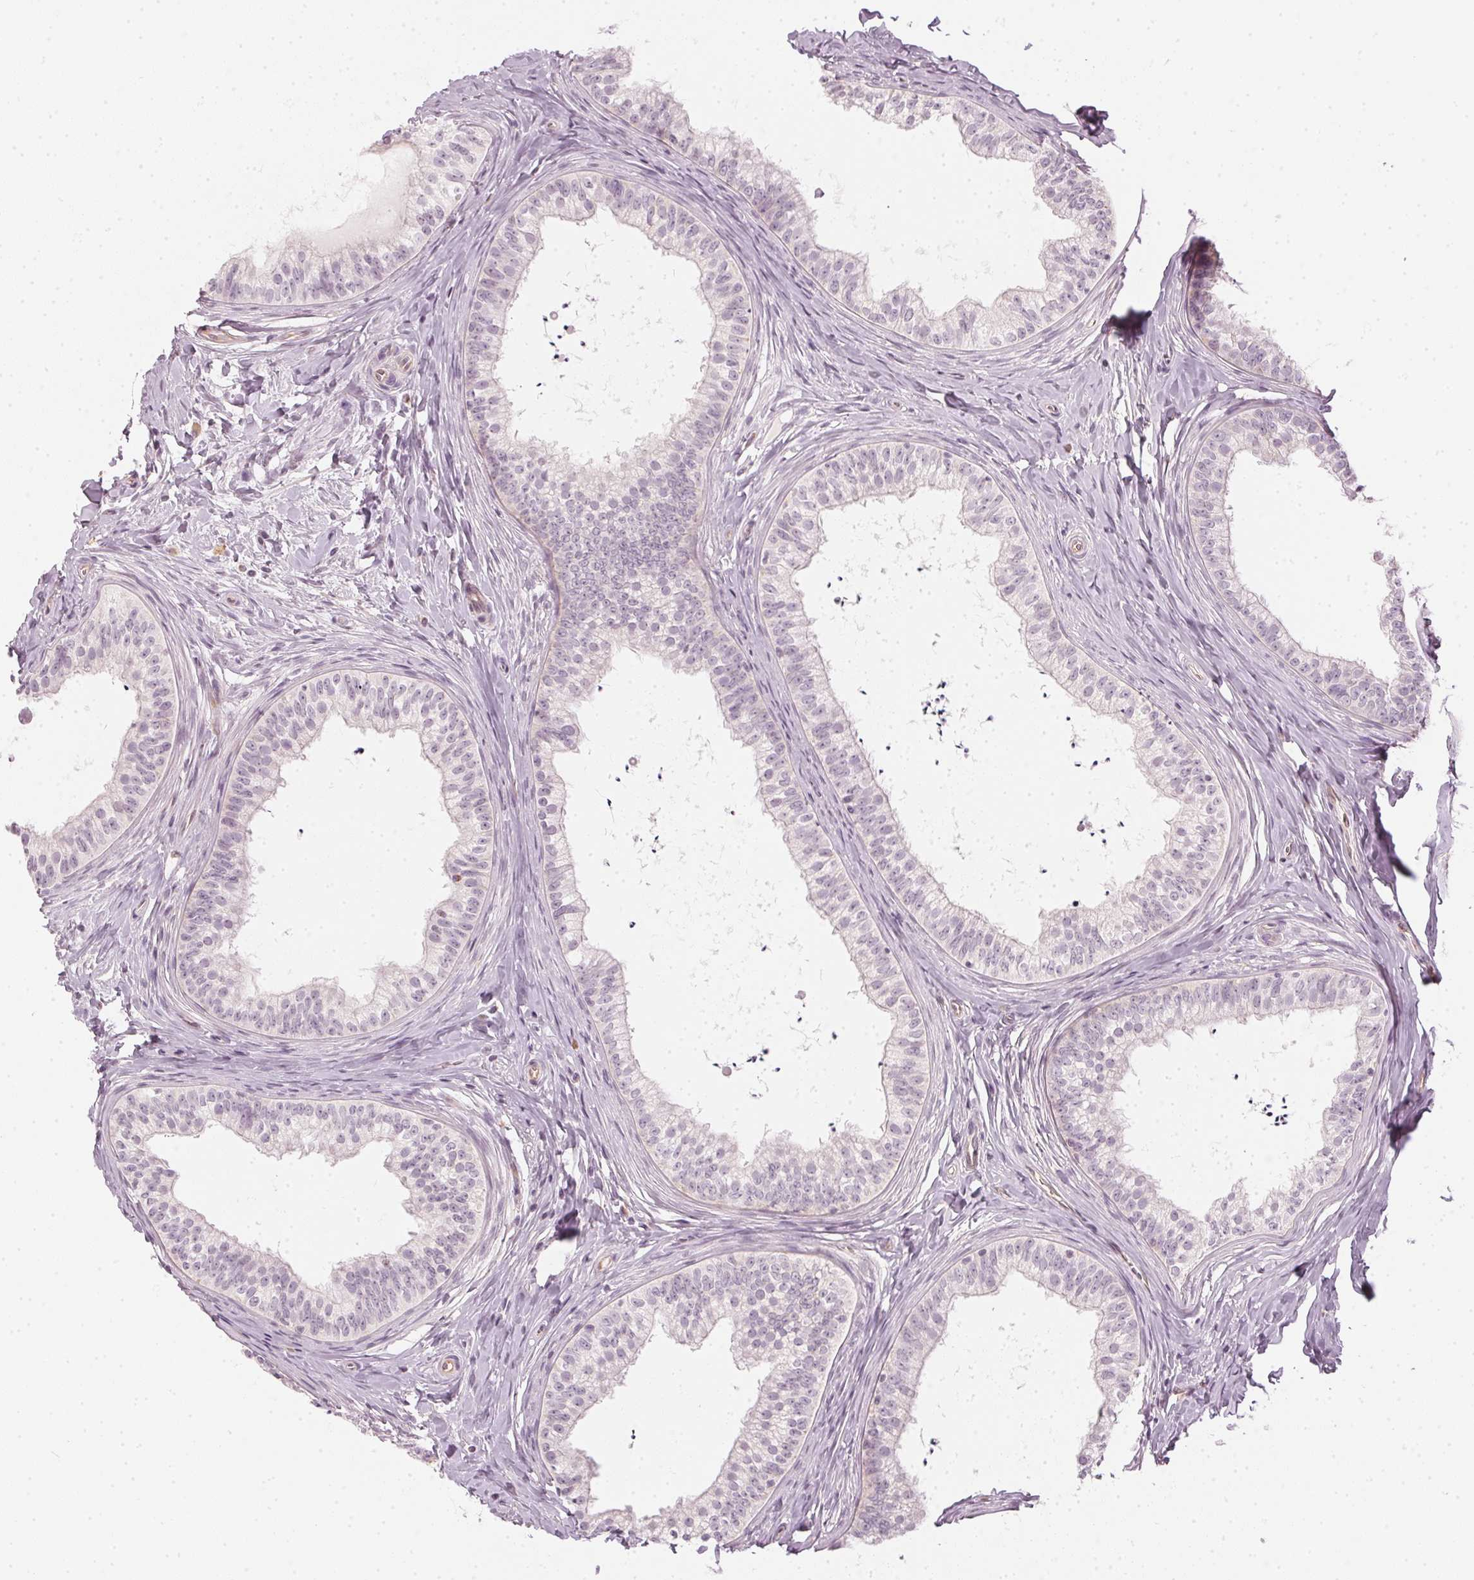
{"staining": {"intensity": "negative", "quantity": "none", "location": "none"}, "tissue": "epididymis", "cell_type": "Glandular cells", "image_type": "normal", "snomed": [{"axis": "morphology", "description": "Normal tissue, NOS"}, {"axis": "topography", "description": "Epididymis"}], "caption": "DAB immunohistochemical staining of normal epididymis reveals no significant staining in glandular cells.", "gene": "APLP1", "patient": {"sex": "male", "age": 24}}